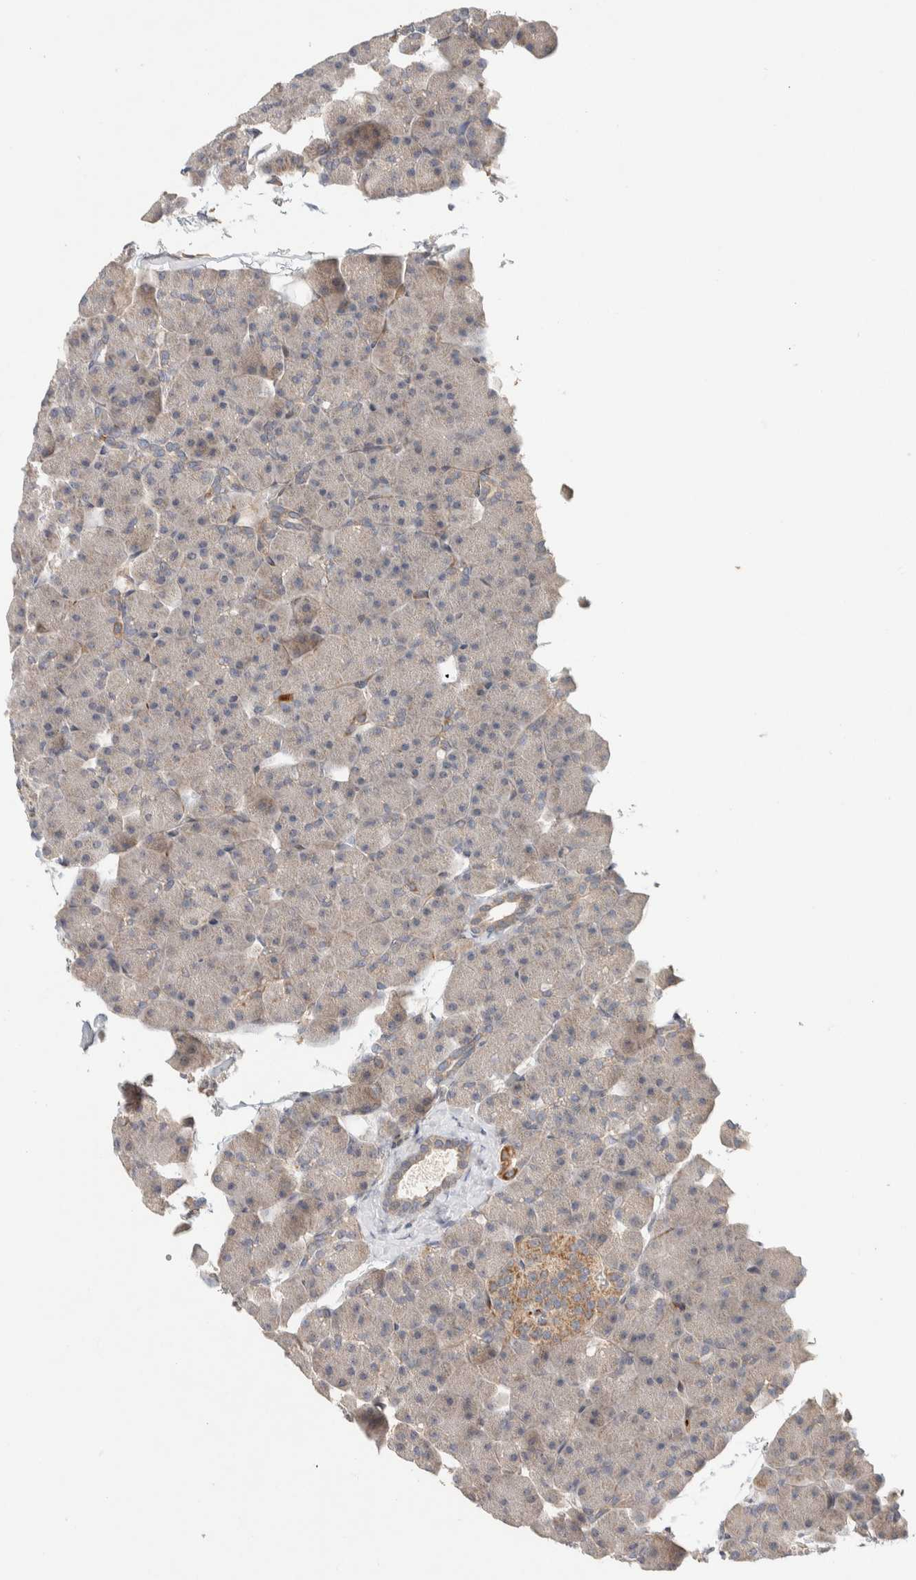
{"staining": {"intensity": "moderate", "quantity": "<25%", "location": "cytoplasmic/membranous"}, "tissue": "pancreas", "cell_type": "Exocrine glandular cells", "image_type": "normal", "snomed": [{"axis": "morphology", "description": "Normal tissue, NOS"}, {"axis": "topography", "description": "Pancreas"}], "caption": "A brown stain shows moderate cytoplasmic/membranous expression of a protein in exocrine glandular cells of unremarkable pancreas.", "gene": "KIF9", "patient": {"sex": "male", "age": 35}}